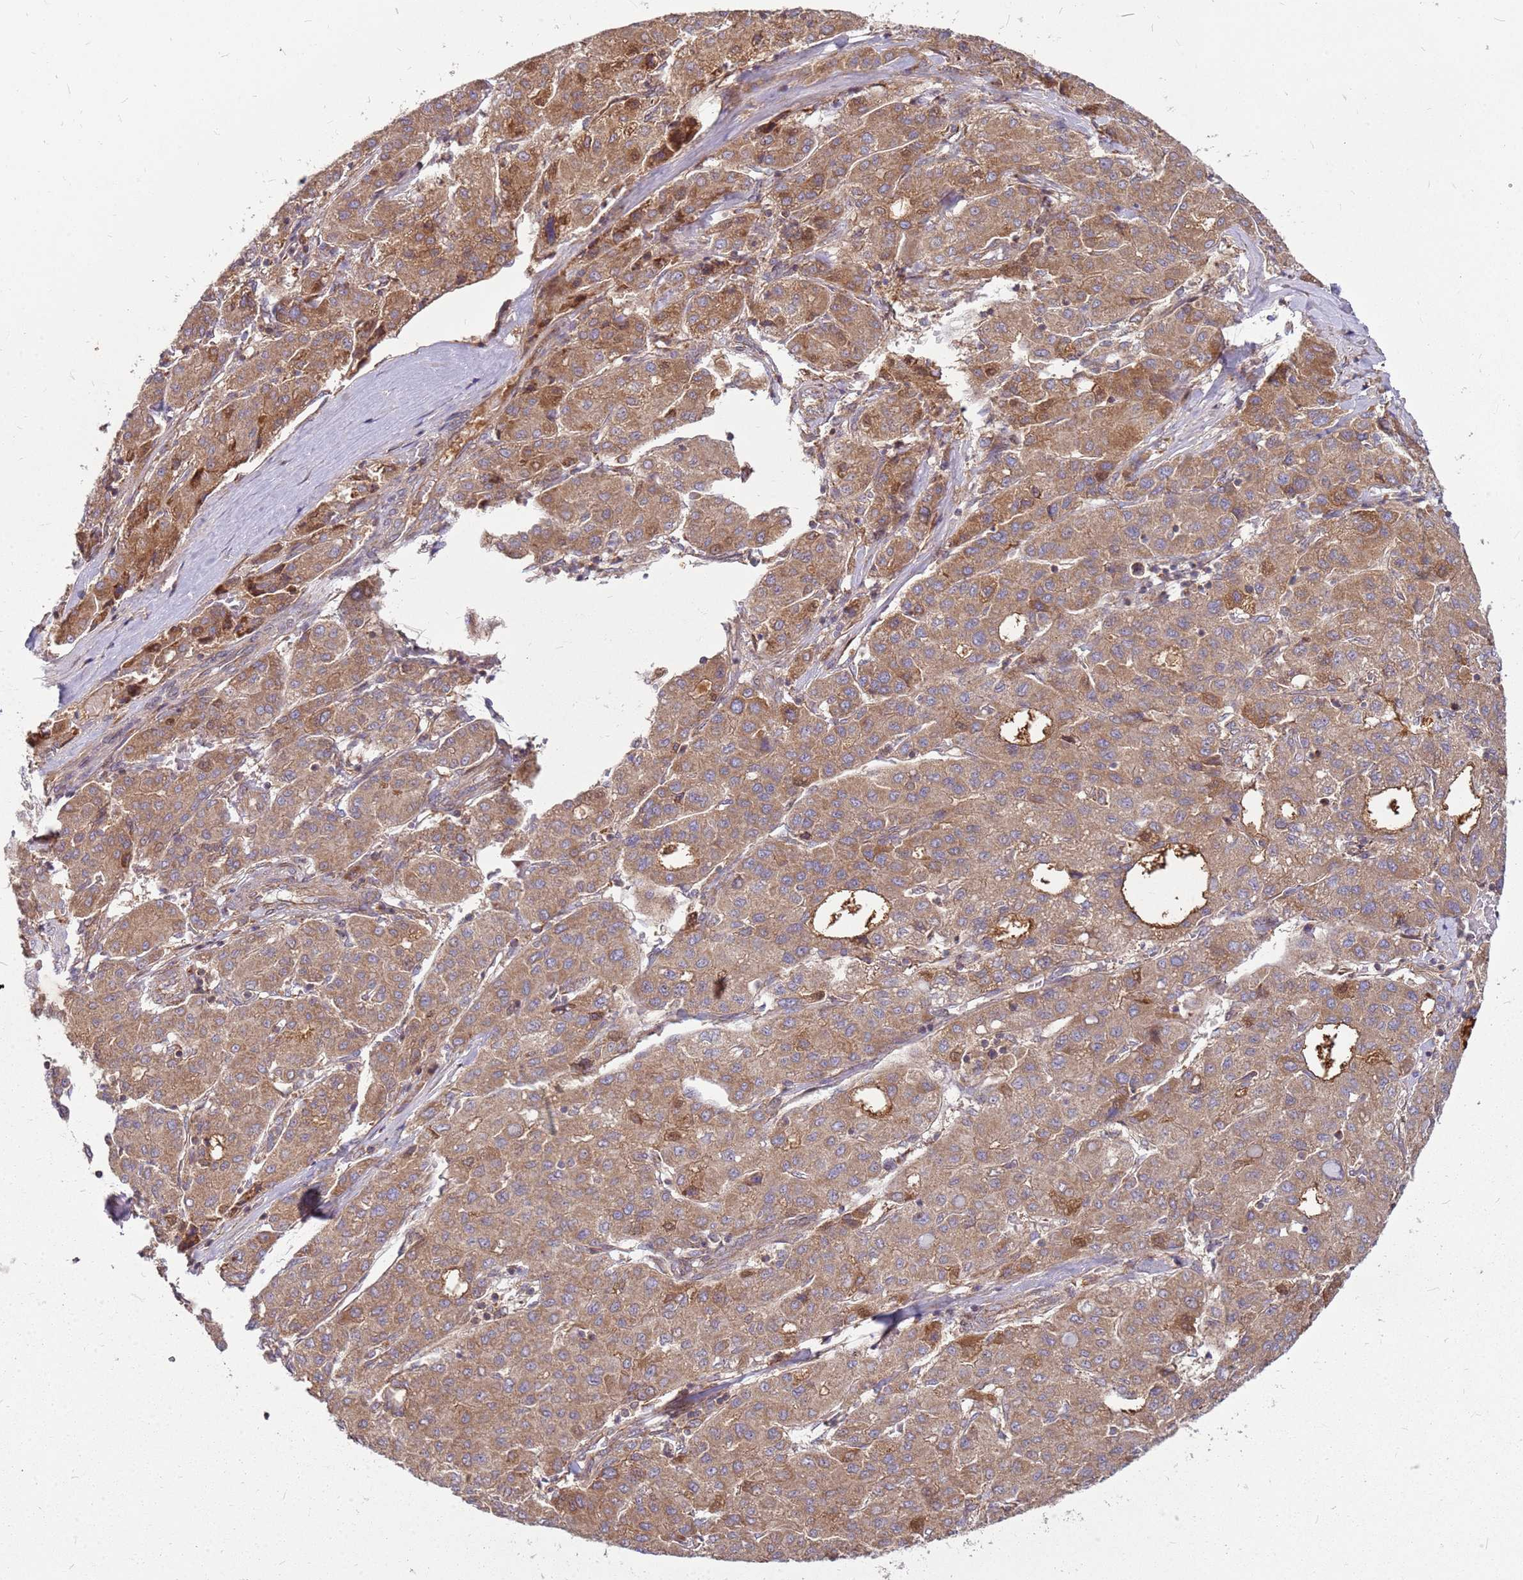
{"staining": {"intensity": "moderate", "quantity": ">75%", "location": "cytoplasmic/membranous"}, "tissue": "liver cancer", "cell_type": "Tumor cells", "image_type": "cancer", "snomed": [{"axis": "morphology", "description": "Carcinoma, Hepatocellular, NOS"}, {"axis": "topography", "description": "Liver"}], "caption": "Protein expression analysis of liver cancer (hepatocellular carcinoma) displays moderate cytoplasmic/membranous positivity in approximately >75% of tumor cells. (brown staining indicates protein expression, while blue staining denotes nuclei).", "gene": "CCDC159", "patient": {"sex": "male", "age": 65}}